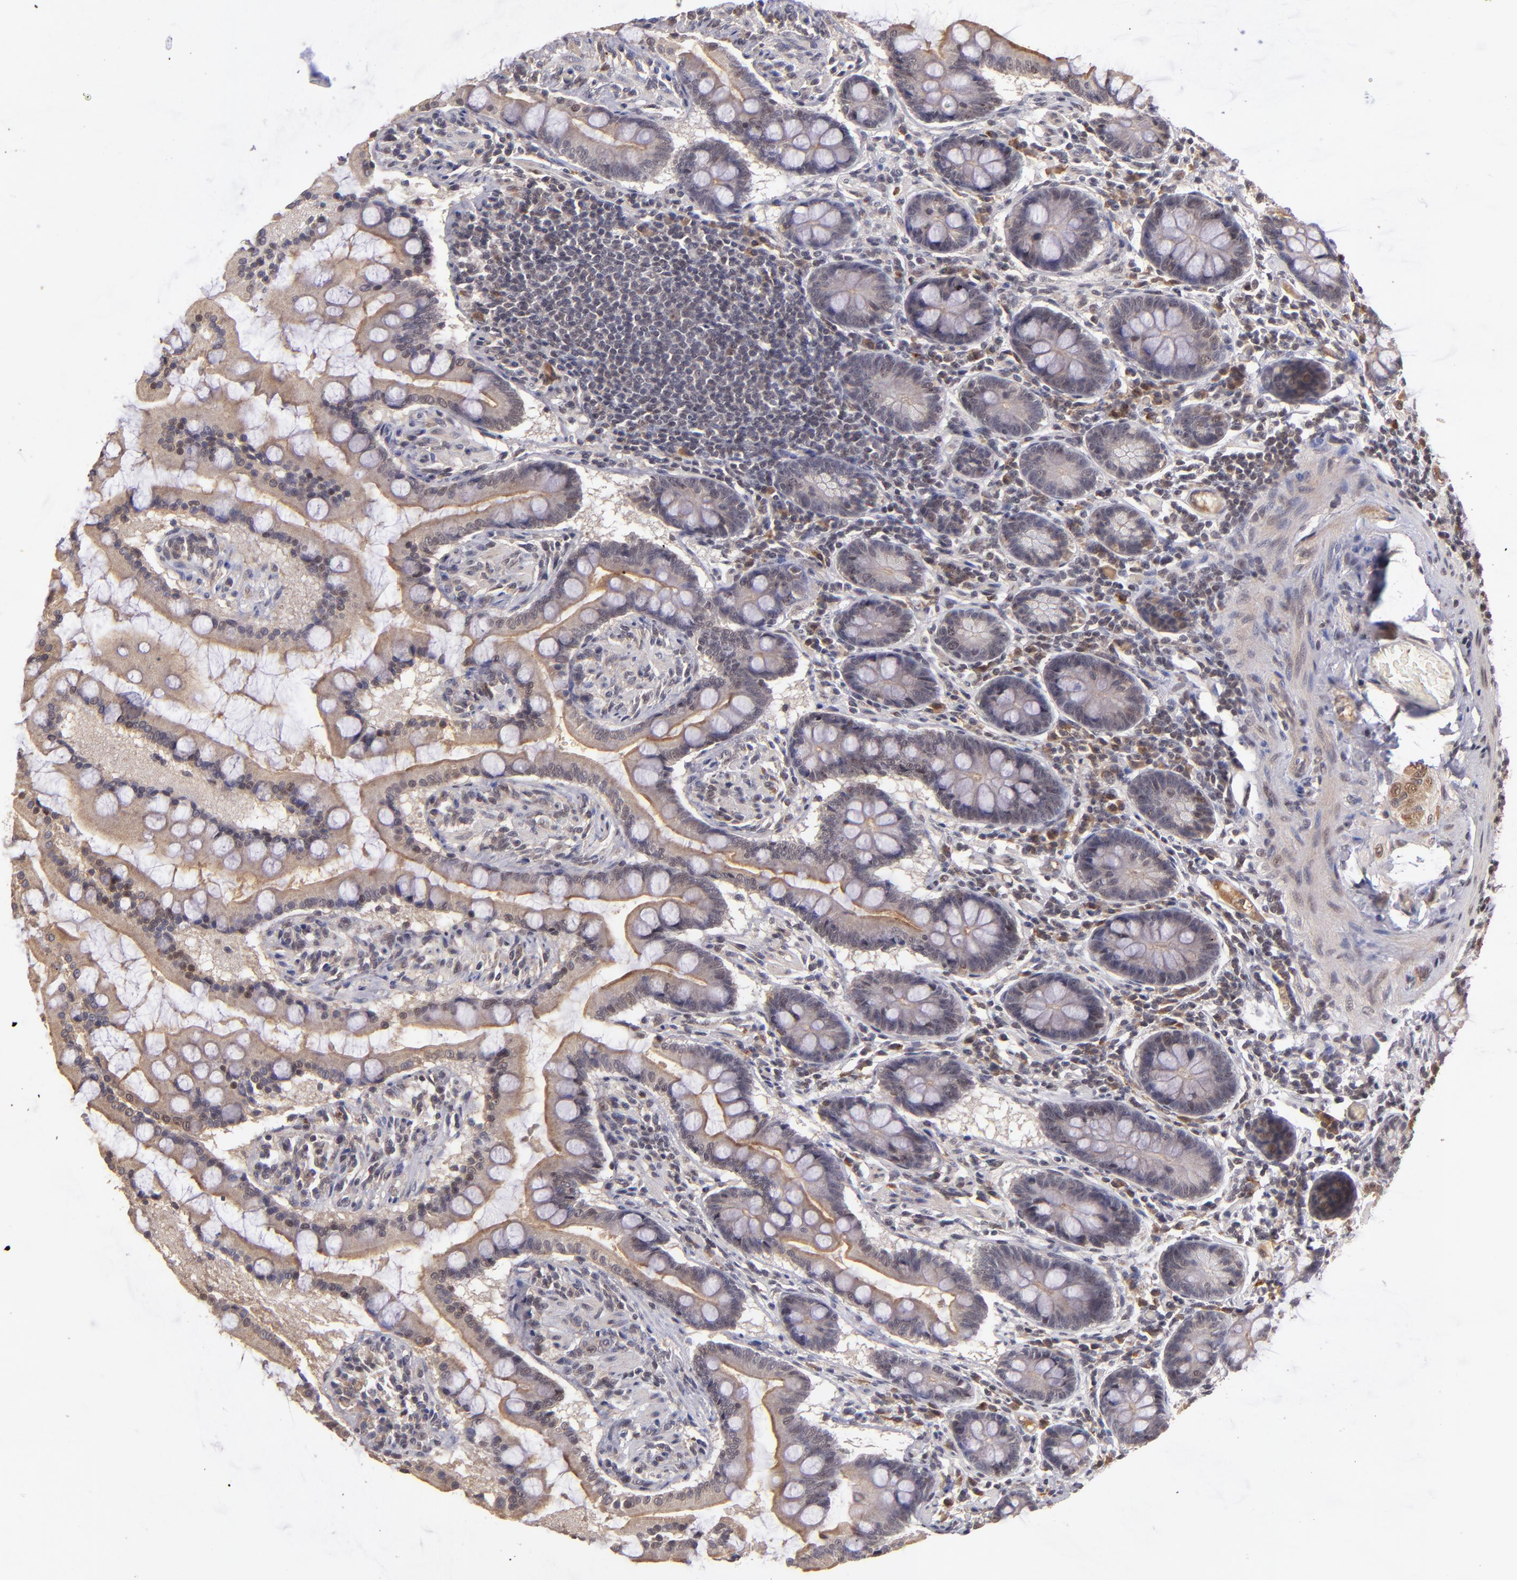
{"staining": {"intensity": "moderate", "quantity": "25%-75%", "location": "cytoplasmic/membranous"}, "tissue": "small intestine", "cell_type": "Glandular cells", "image_type": "normal", "snomed": [{"axis": "morphology", "description": "Normal tissue, NOS"}, {"axis": "topography", "description": "Small intestine"}], "caption": "This image reveals immunohistochemistry (IHC) staining of unremarkable human small intestine, with medium moderate cytoplasmic/membranous positivity in about 25%-75% of glandular cells.", "gene": "ABHD12B", "patient": {"sex": "male", "age": 41}}